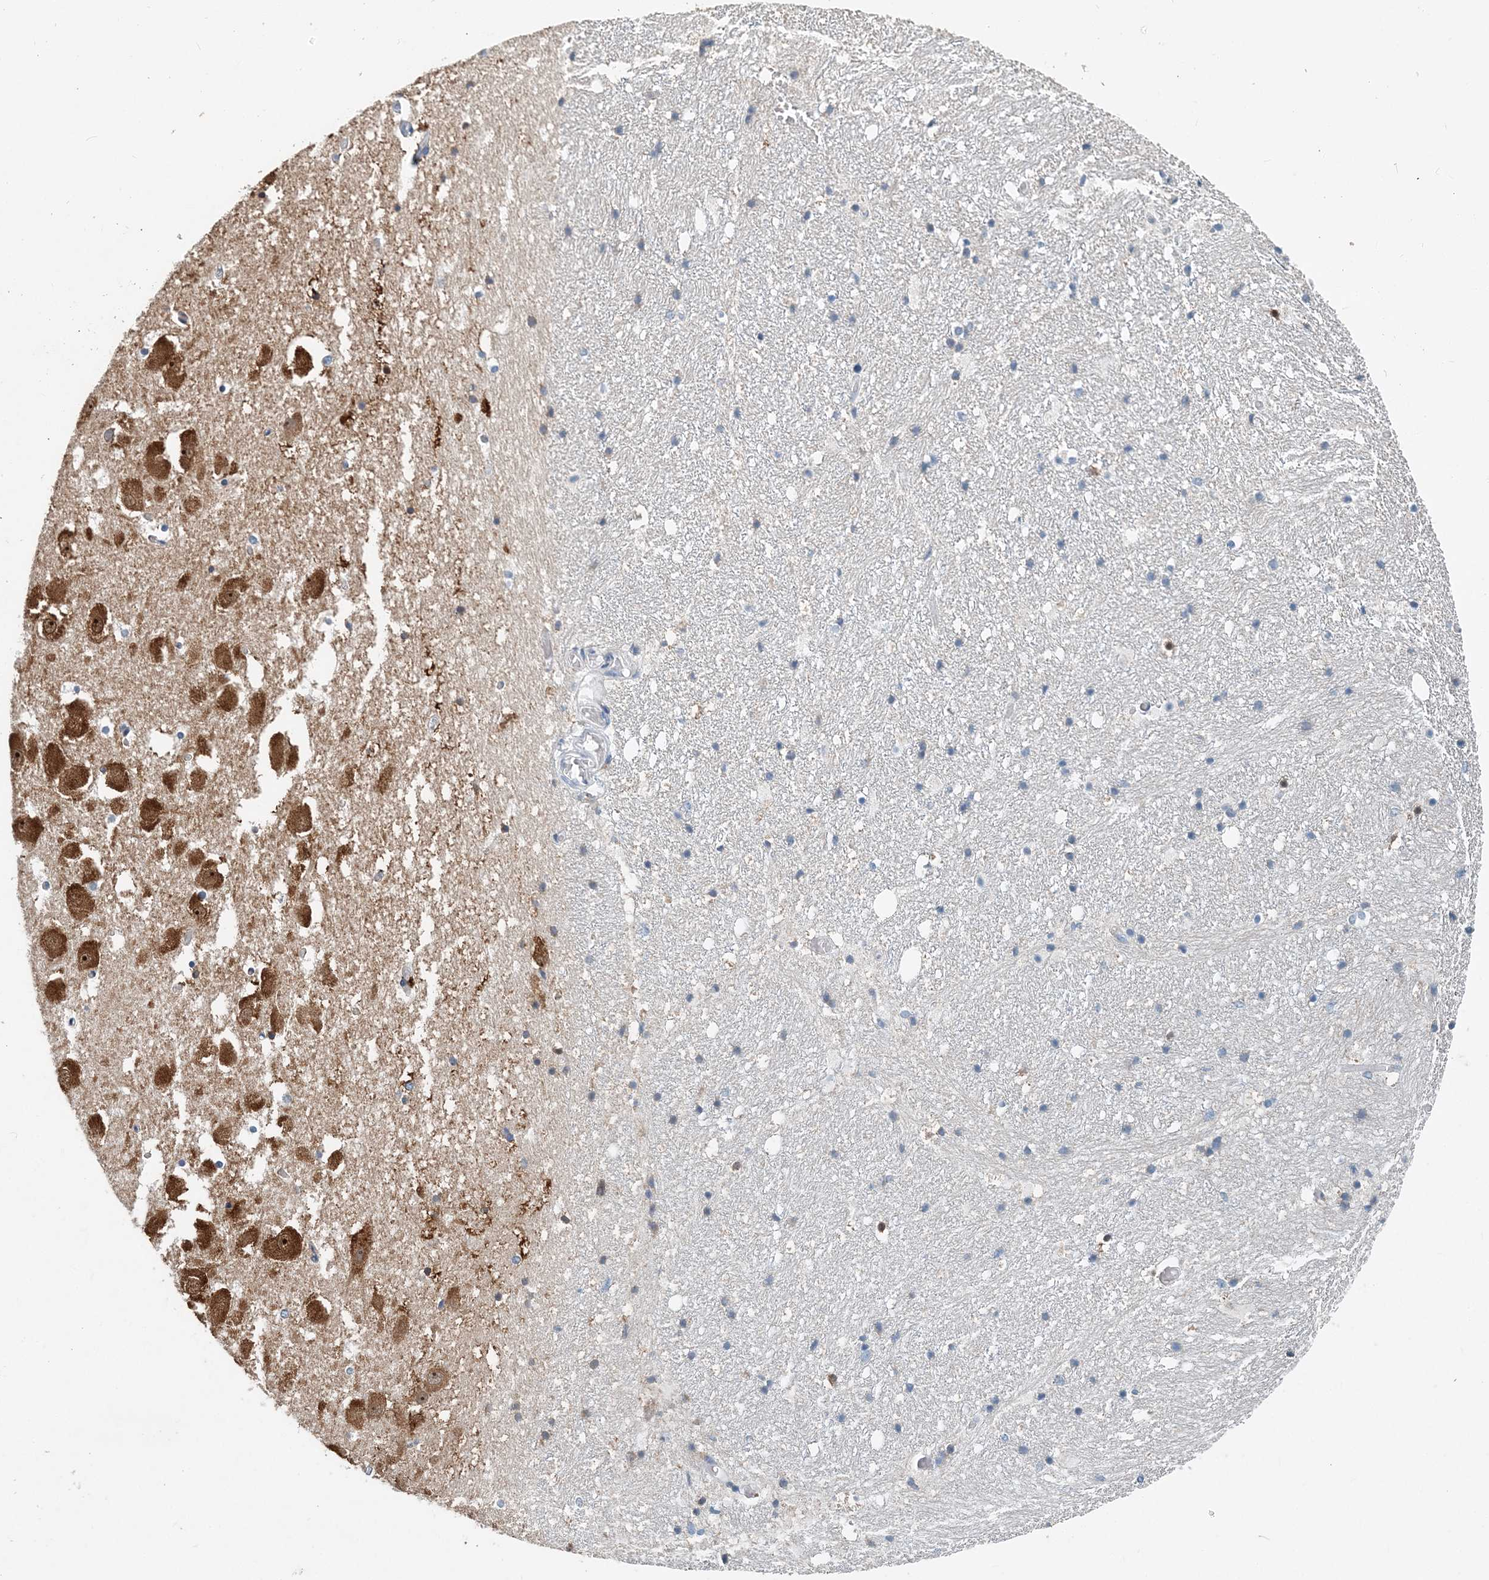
{"staining": {"intensity": "weak", "quantity": "<25%", "location": "cytoplasmic/membranous"}, "tissue": "hippocampus", "cell_type": "Glial cells", "image_type": "normal", "snomed": [{"axis": "morphology", "description": "Normal tissue, NOS"}, {"axis": "topography", "description": "Hippocampus"}], "caption": "IHC histopathology image of unremarkable human hippocampus stained for a protein (brown), which shows no expression in glial cells. (Stains: DAB IHC with hematoxylin counter stain, Microscopy: brightfield microscopy at high magnification).", "gene": "EEF1A2", "patient": {"sex": "female", "age": 52}}